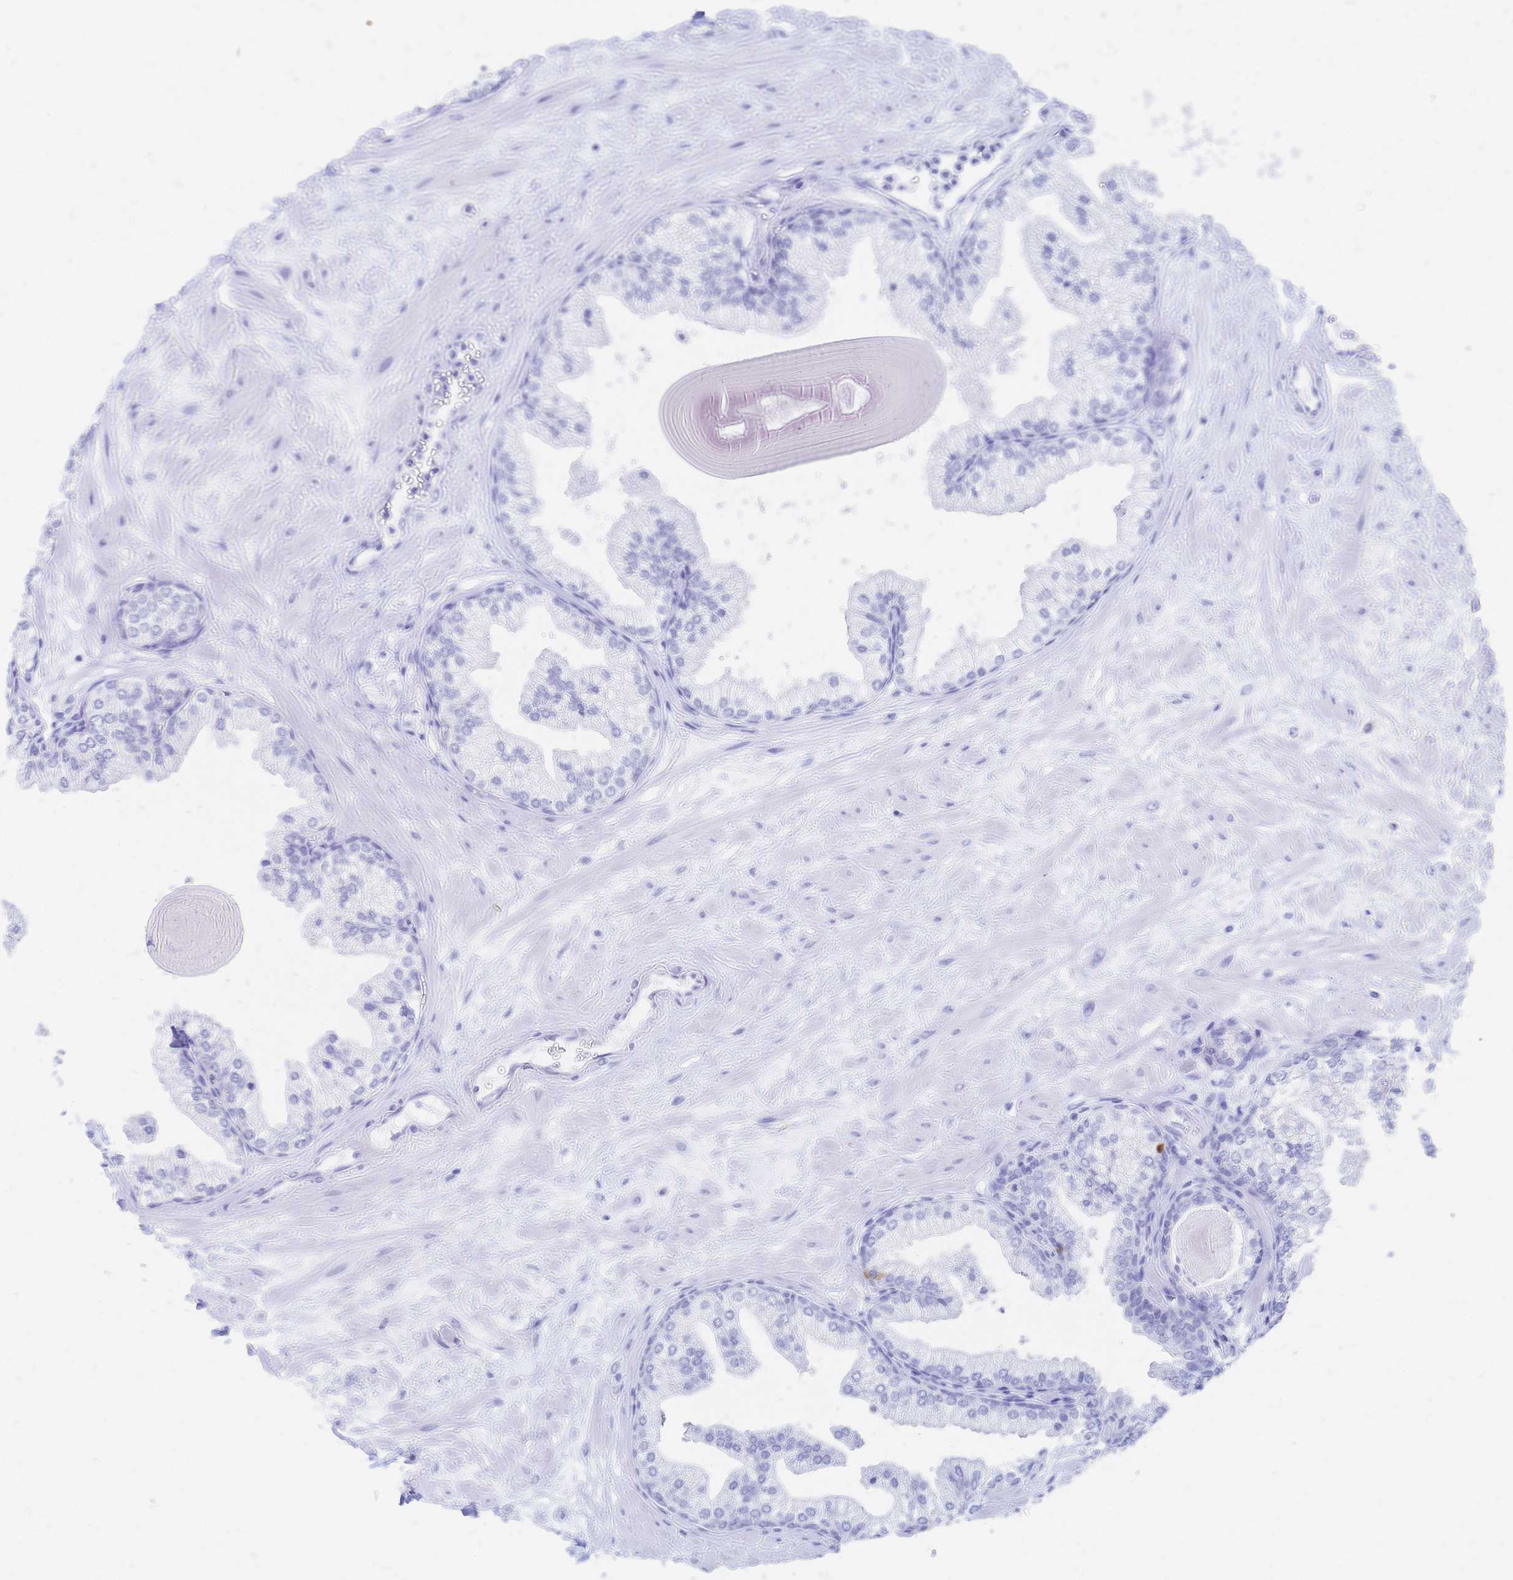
{"staining": {"intensity": "negative", "quantity": "none", "location": "none"}, "tissue": "prostate", "cell_type": "Glandular cells", "image_type": "normal", "snomed": [{"axis": "morphology", "description": "Normal tissue, NOS"}, {"axis": "topography", "description": "Prostate"}, {"axis": "topography", "description": "Peripheral nerve tissue"}], "caption": "Immunohistochemical staining of benign prostate demonstrates no significant positivity in glandular cells. (DAB (3,3'-diaminobenzidine) IHC visualized using brightfield microscopy, high magnification).", "gene": "SLC5A1", "patient": {"sex": "male", "age": 61}}